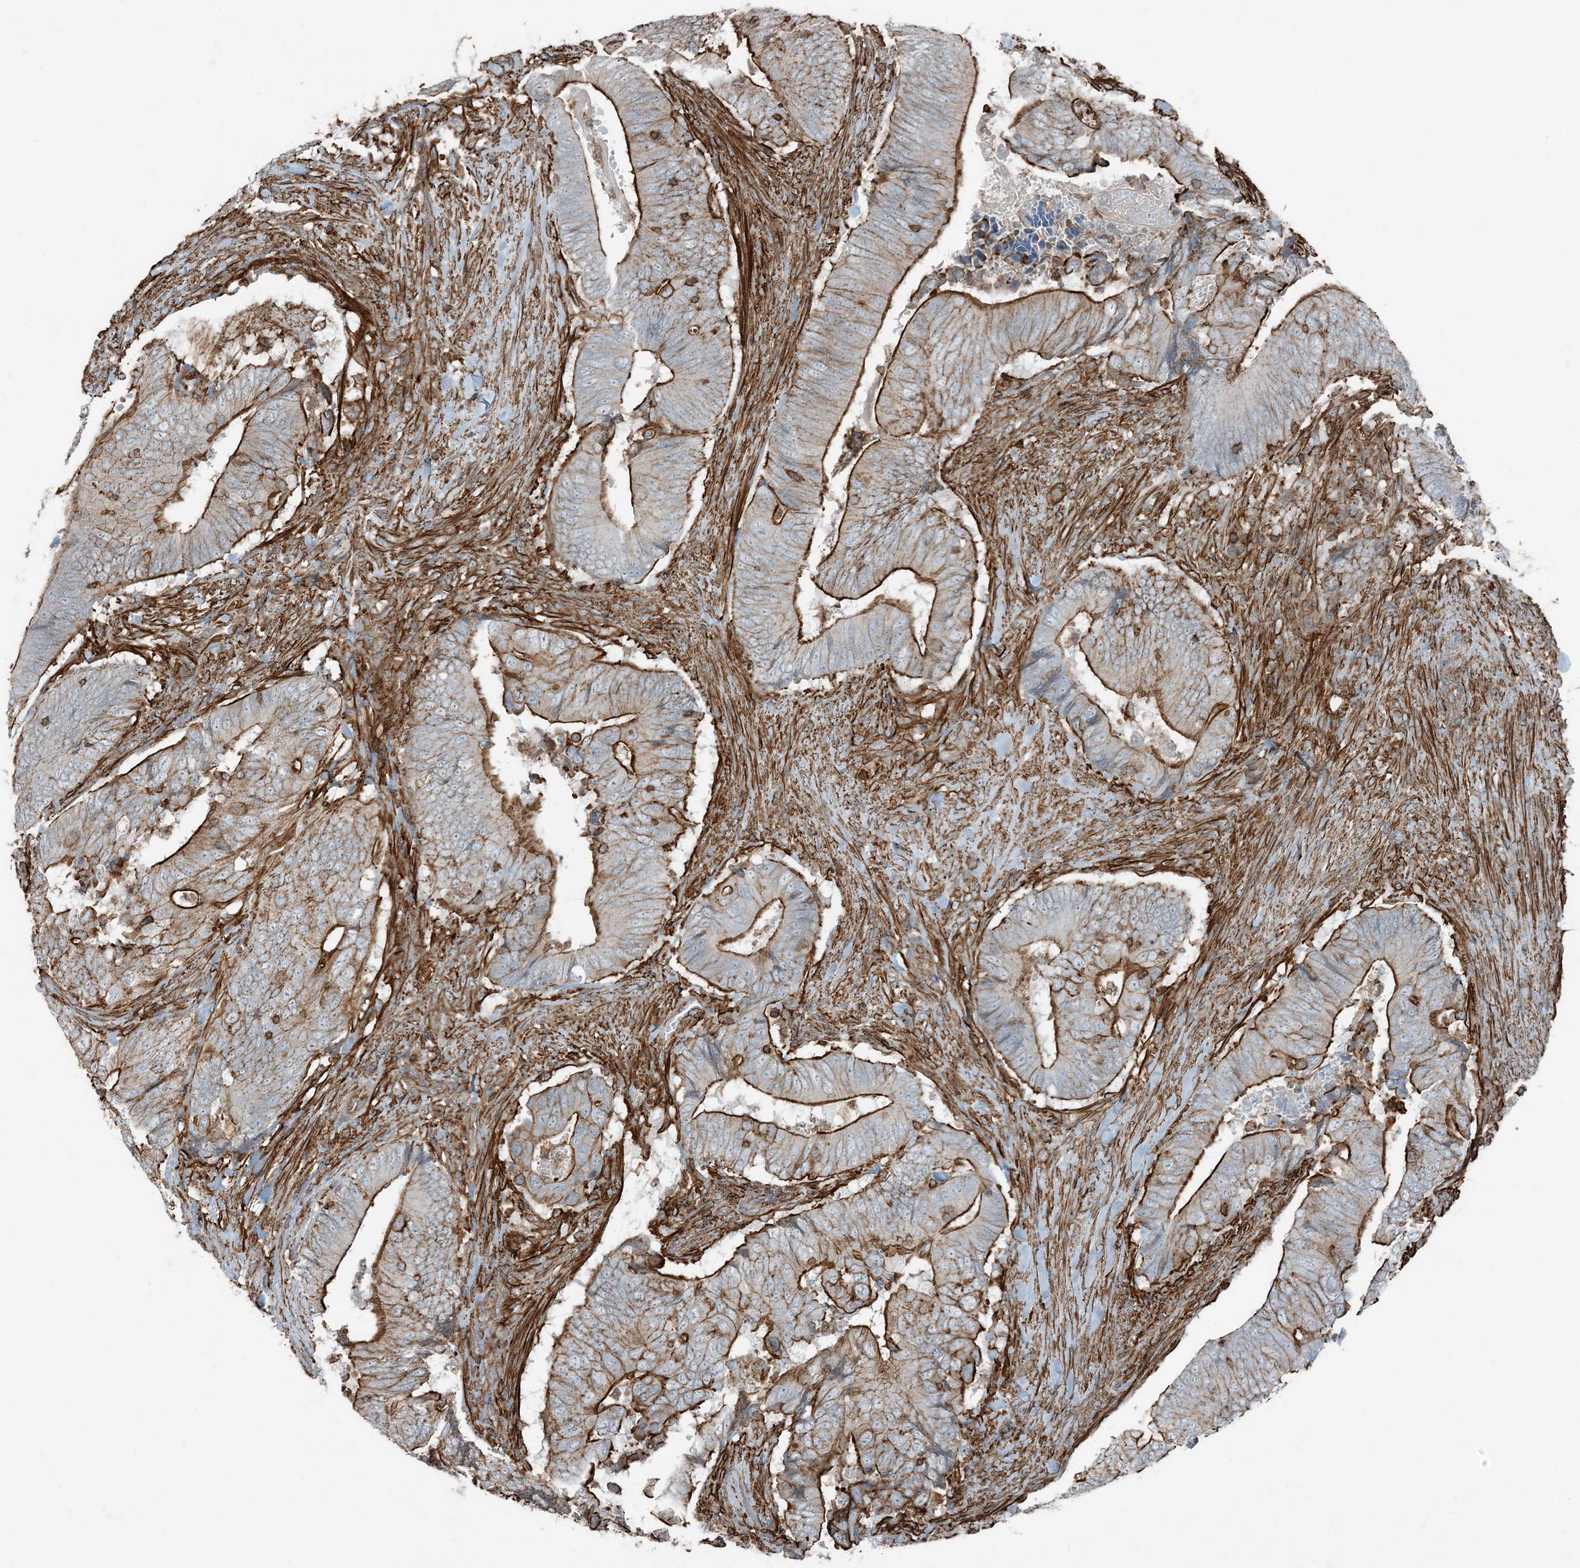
{"staining": {"intensity": "strong", "quantity": ">75%", "location": "cytoplasmic/membranous"}, "tissue": "colorectal cancer", "cell_type": "Tumor cells", "image_type": "cancer", "snomed": [{"axis": "morphology", "description": "Normal tissue, NOS"}, {"axis": "morphology", "description": "Adenocarcinoma, NOS"}, {"axis": "topography", "description": "Colon"}], "caption": "A high amount of strong cytoplasmic/membranous staining is seen in about >75% of tumor cells in colorectal adenocarcinoma tissue.", "gene": "APOBEC3C", "patient": {"sex": "male", "age": 56}}